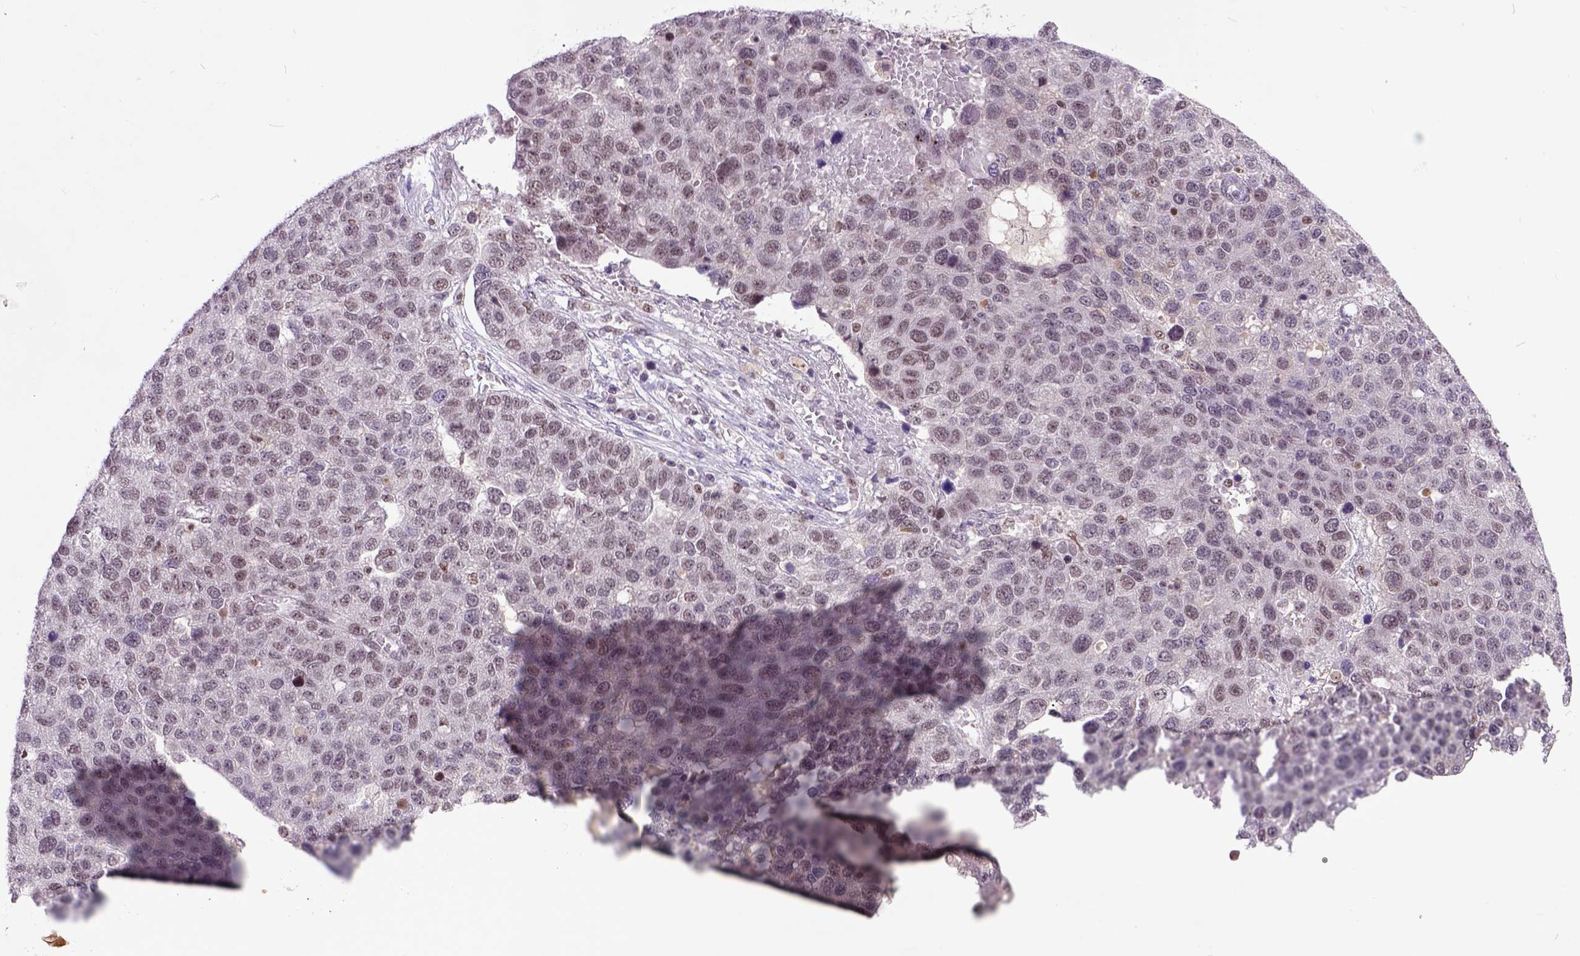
{"staining": {"intensity": "weak", "quantity": ">75%", "location": "nuclear"}, "tissue": "pancreatic cancer", "cell_type": "Tumor cells", "image_type": "cancer", "snomed": [{"axis": "morphology", "description": "Adenocarcinoma, NOS"}, {"axis": "topography", "description": "Pancreas"}], "caption": "Immunohistochemistry histopathology image of pancreatic cancer (adenocarcinoma) stained for a protein (brown), which displays low levels of weak nuclear positivity in about >75% of tumor cells.", "gene": "RCC2", "patient": {"sex": "female", "age": 61}}